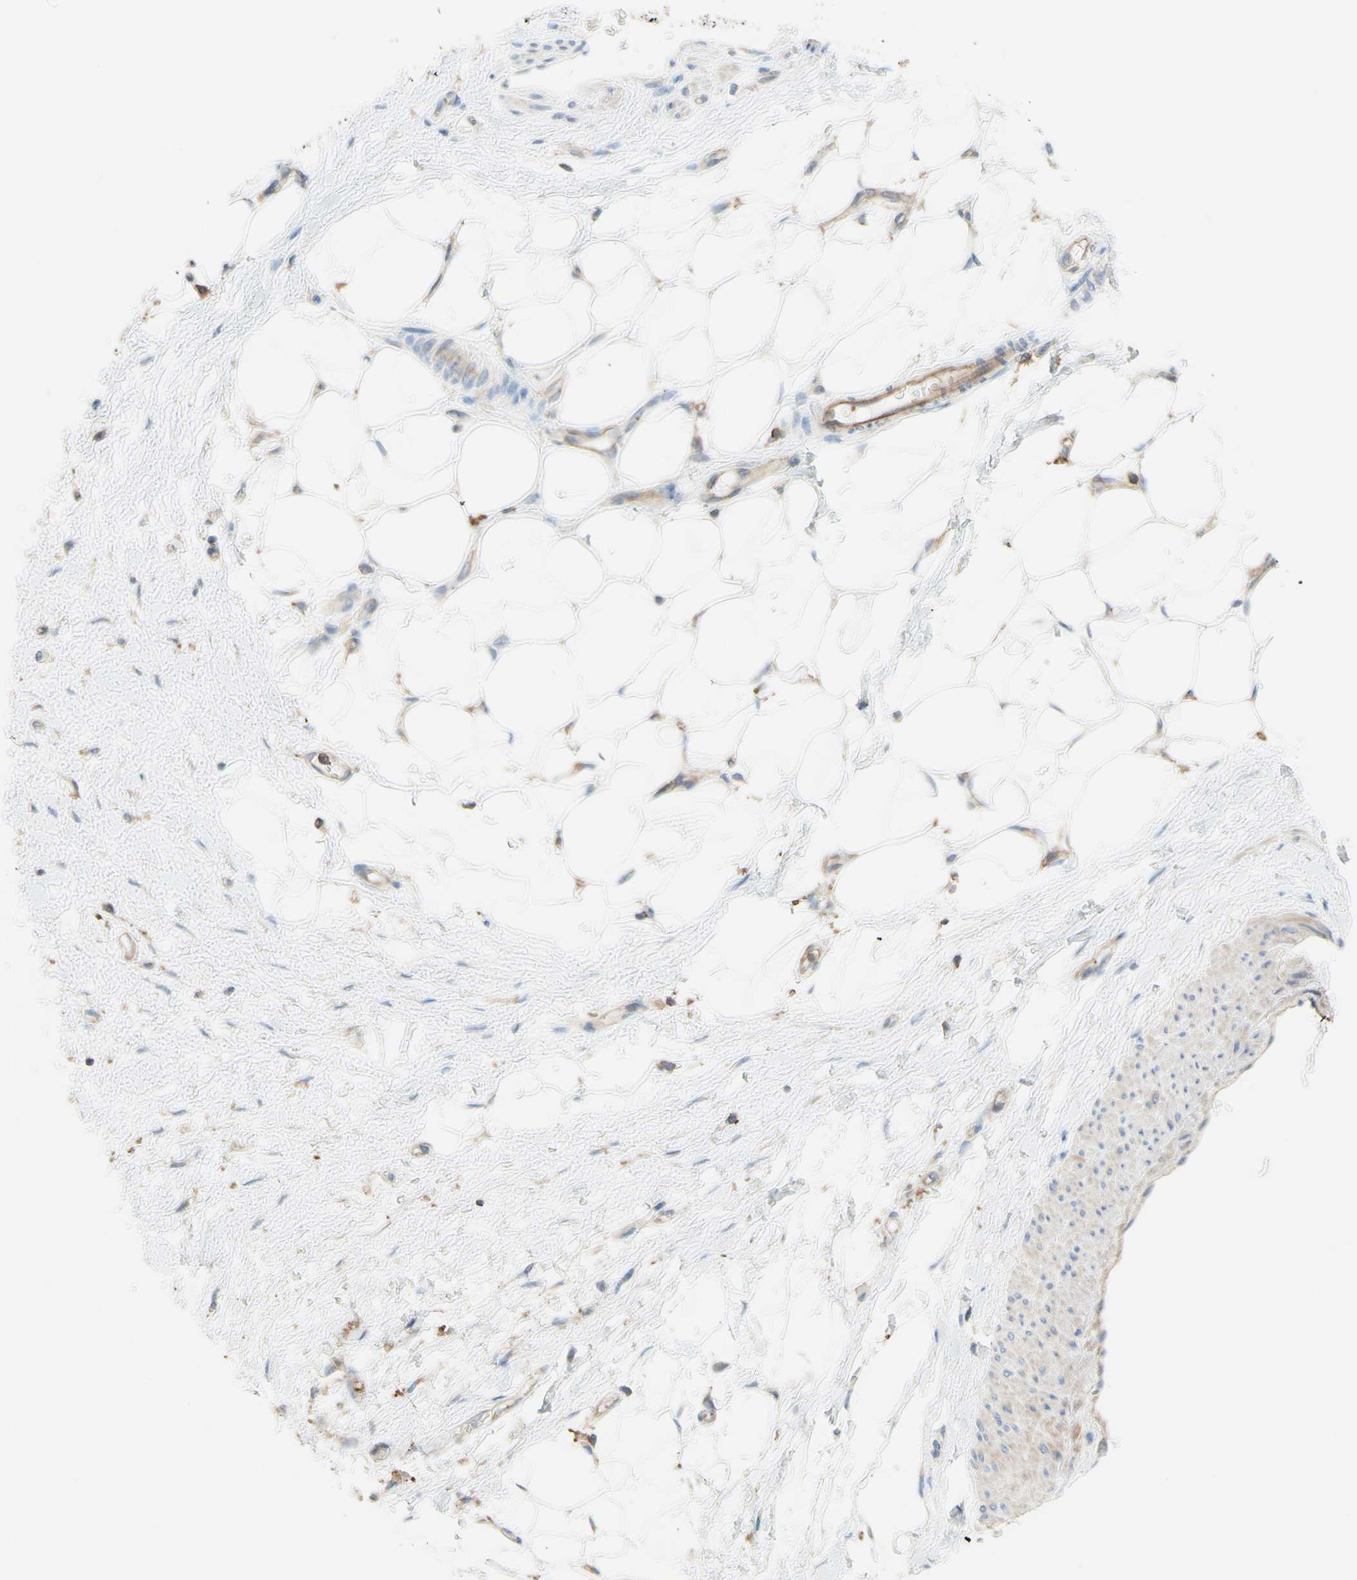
{"staining": {"intensity": "negative", "quantity": "none", "location": "none"}, "tissue": "adipose tissue", "cell_type": "Adipocytes", "image_type": "normal", "snomed": [{"axis": "morphology", "description": "Normal tissue, NOS"}, {"axis": "morphology", "description": "Urothelial carcinoma, High grade"}, {"axis": "topography", "description": "Vascular tissue"}, {"axis": "topography", "description": "Urinary bladder"}], "caption": "IHC micrograph of normal human adipose tissue stained for a protein (brown), which shows no expression in adipocytes.", "gene": "SEMA4C", "patient": {"sex": "female", "age": 56}}